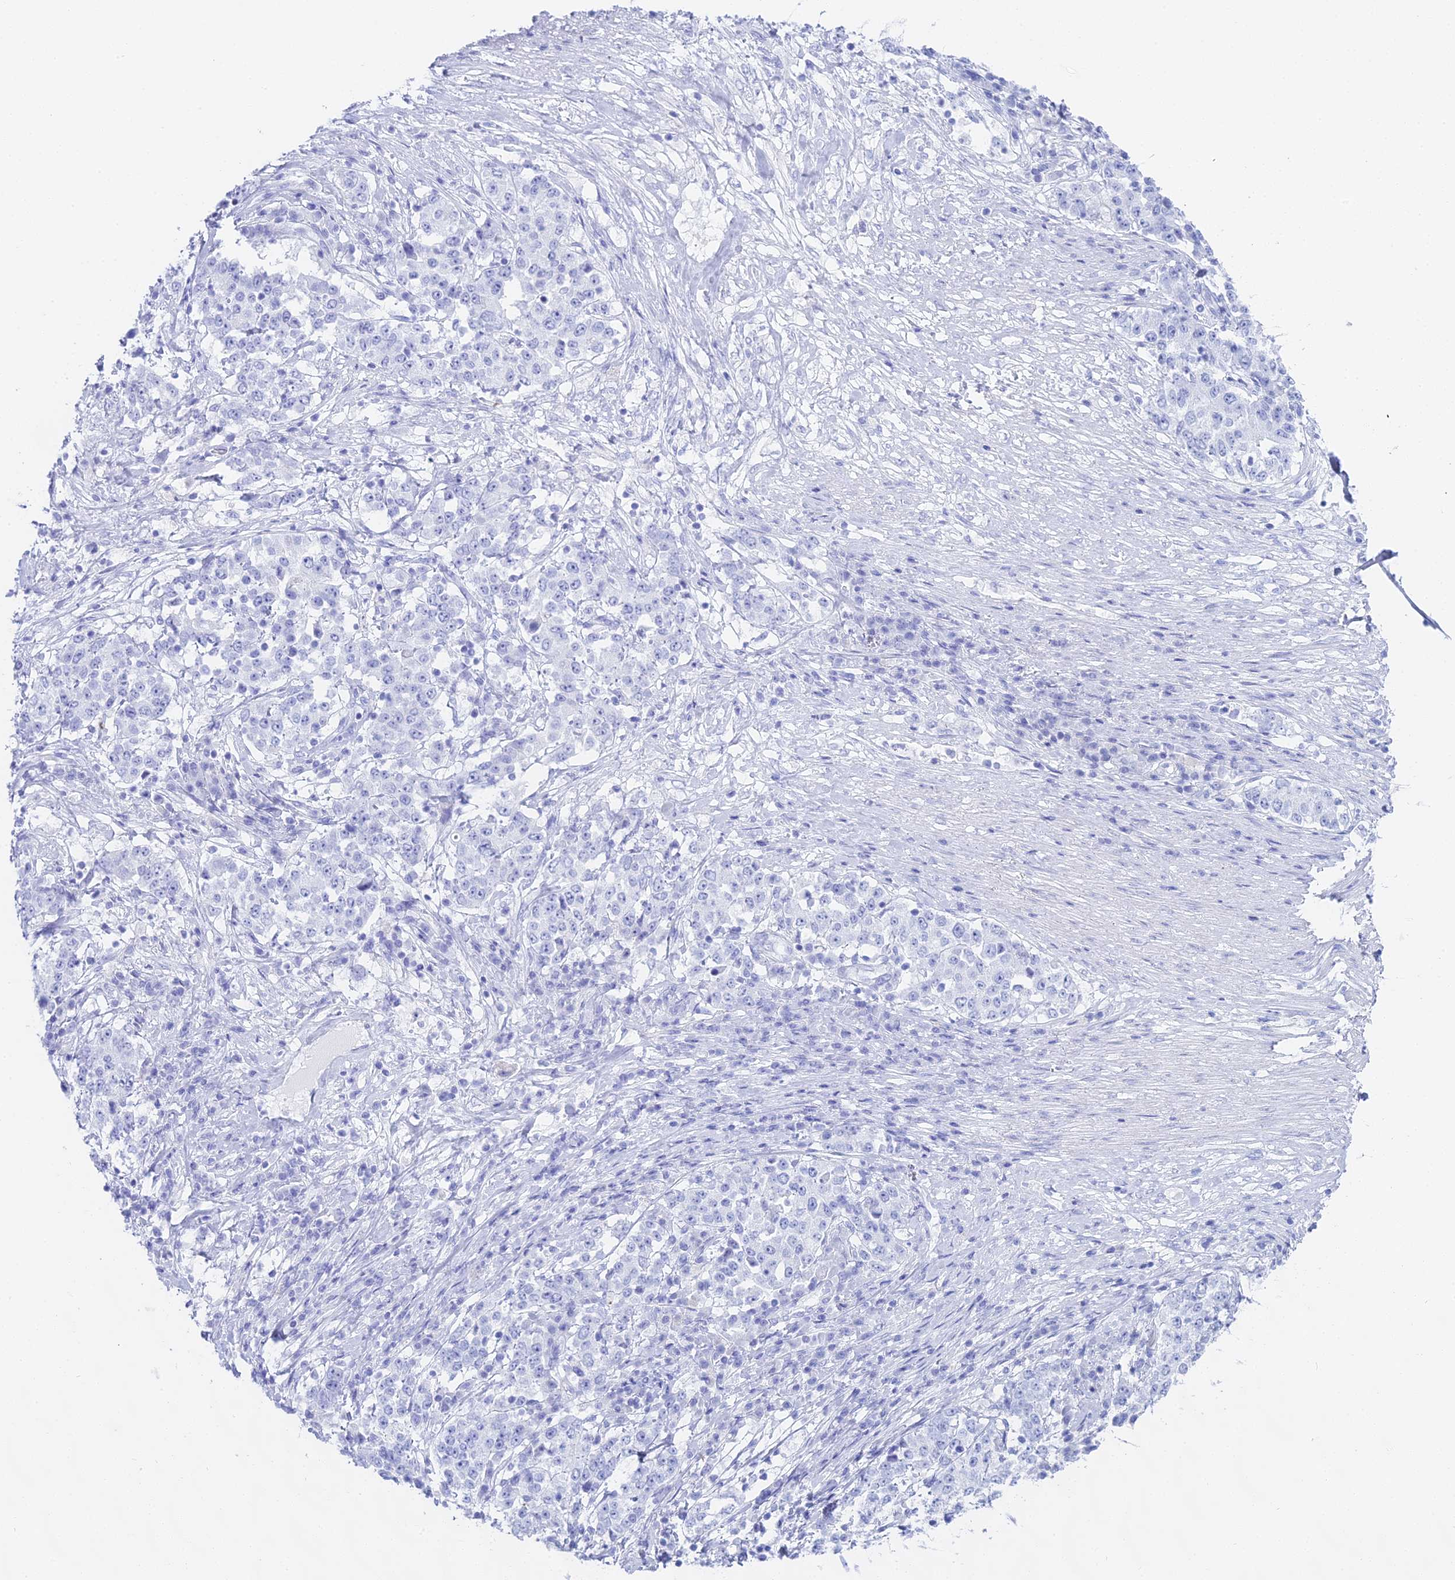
{"staining": {"intensity": "negative", "quantity": "none", "location": "none"}, "tissue": "stomach cancer", "cell_type": "Tumor cells", "image_type": "cancer", "snomed": [{"axis": "morphology", "description": "Adenocarcinoma, NOS"}, {"axis": "topography", "description": "Stomach"}], "caption": "Human adenocarcinoma (stomach) stained for a protein using IHC displays no expression in tumor cells.", "gene": "CGB2", "patient": {"sex": "male", "age": 59}}